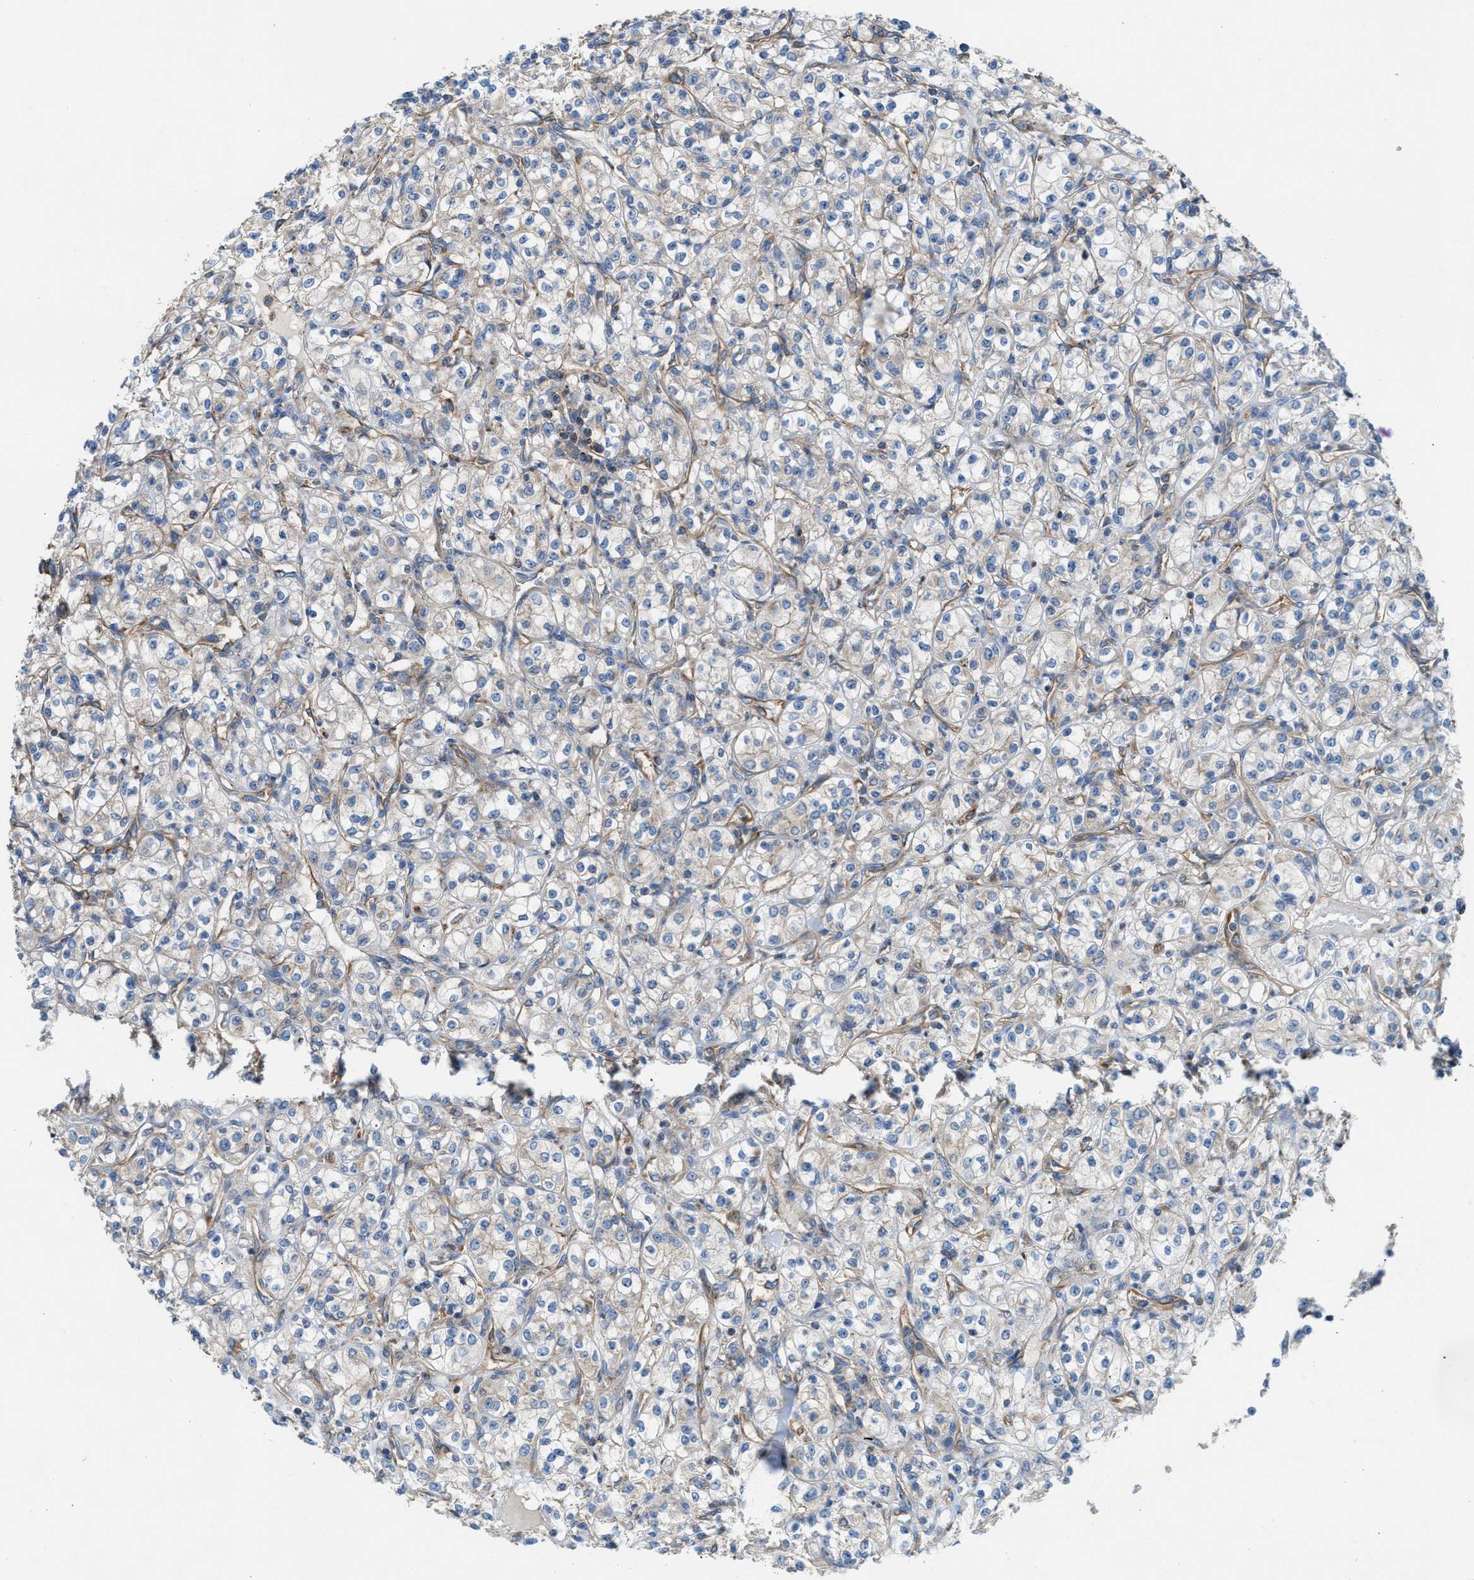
{"staining": {"intensity": "negative", "quantity": "none", "location": "none"}, "tissue": "renal cancer", "cell_type": "Tumor cells", "image_type": "cancer", "snomed": [{"axis": "morphology", "description": "Adenocarcinoma, NOS"}, {"axis": "topography", "description": "Kidney"}], "caption": "Tumor cells show no significant positivity in renal adenocarcinoma.", "gene": "TBC1D15", "patient": {"sex": "male", "age": 77}}